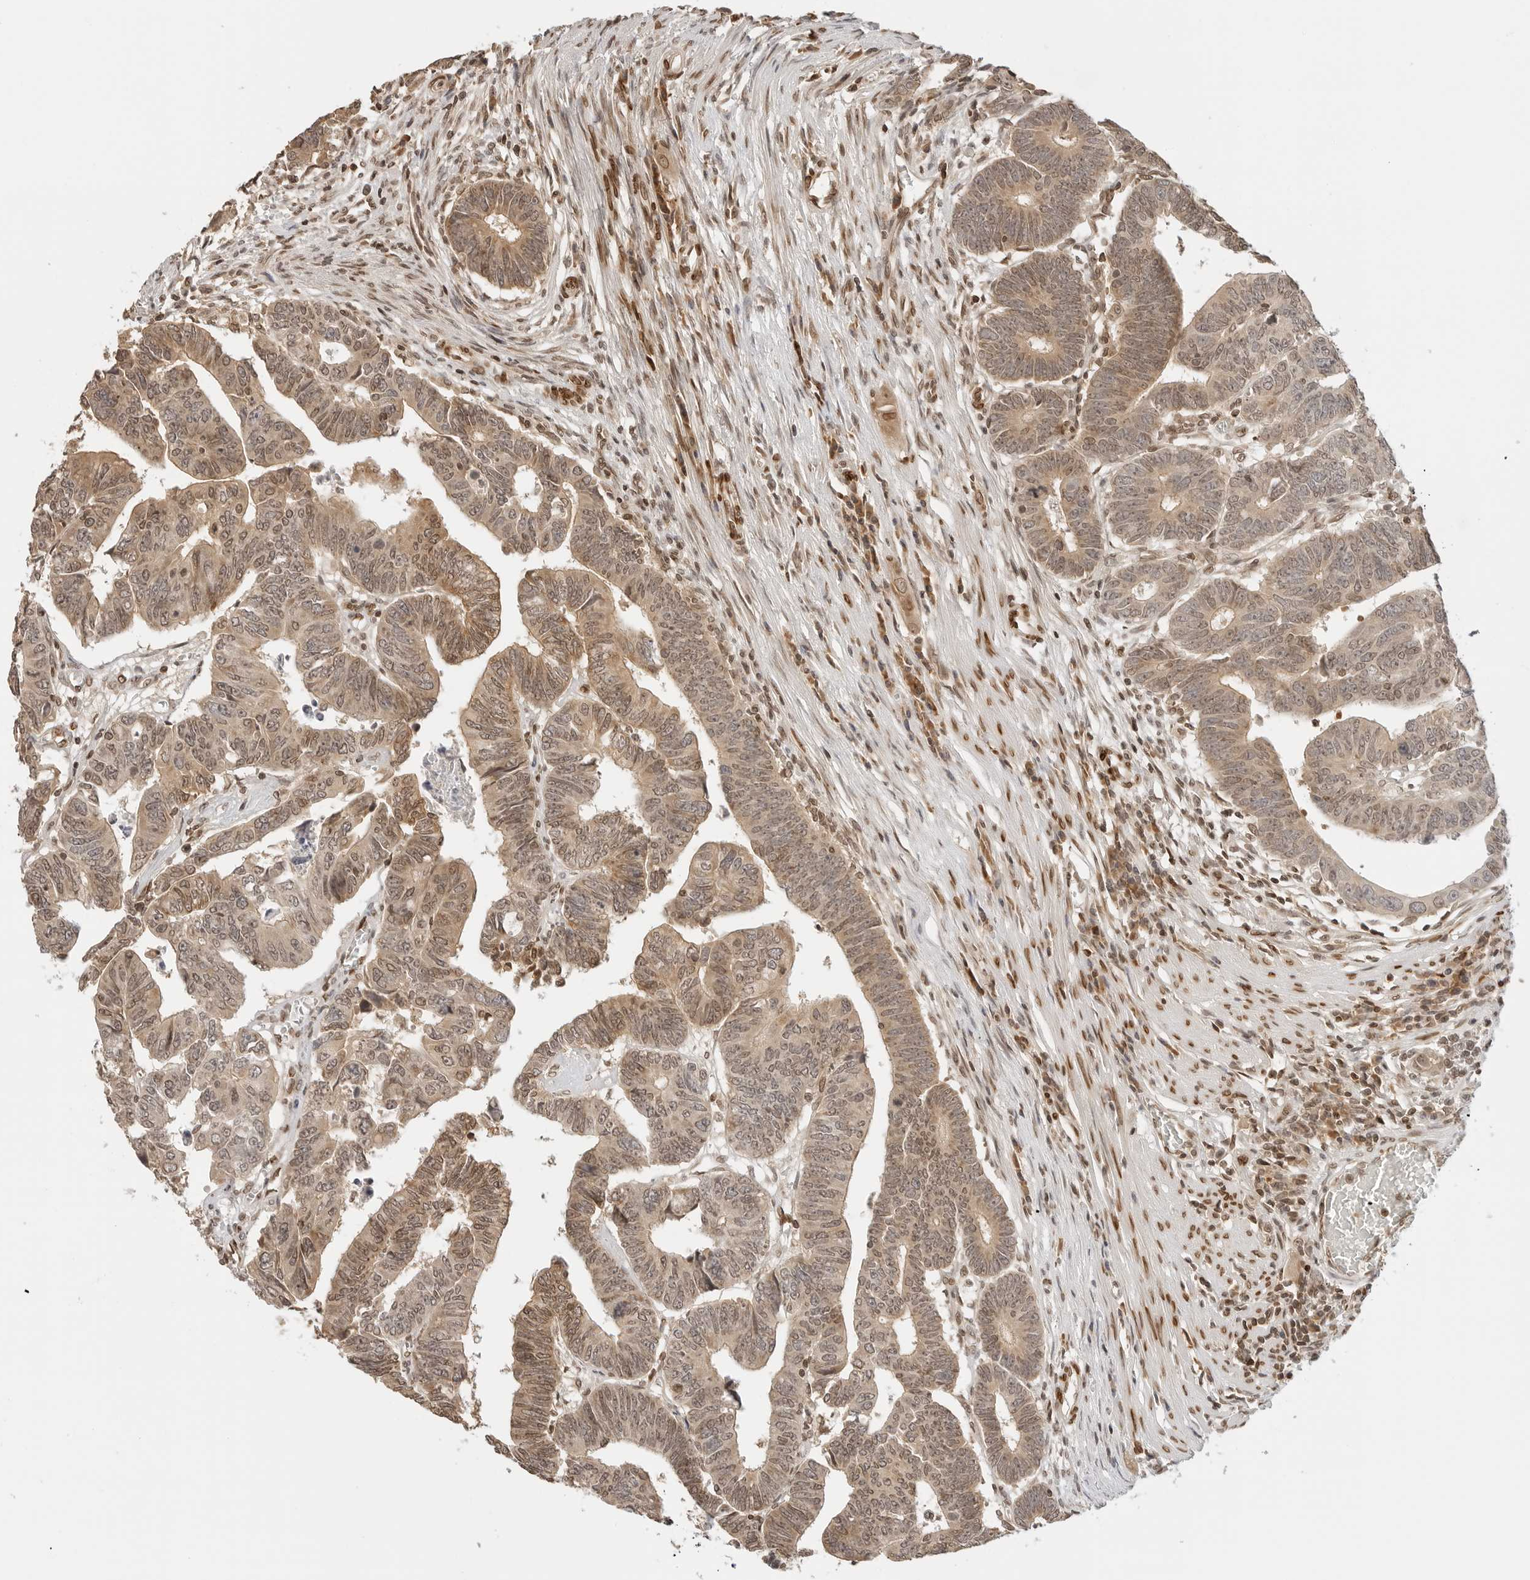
{"staining": {"intensity": "moderate", "quantity": ">75%", "location": "cytoplasmic/membranous,nuclear"}, "tissue": "colorectal cancer", "cell_type": "Tumor cells", "image_type": "cancer", "snomed": [{"axis": "morphology", "description": "Adenocarcinoma, NOS"}, {"axis": "topography", "description": "Rectum"}], "caption": "An IHC photomicrograph of neoplastic tissue is shown. Protein staining in brown shows moderate cytoplasmic/membranous and nuclear positivity in colorectal adenocarcinoma within tumor cells. The staining was performed using DAB, with brown indicating positive protein expression. Nuclei are stained blue with hematoxylin.", "gene": "POLH", "patient": {"sex": "female", "age": 65}}